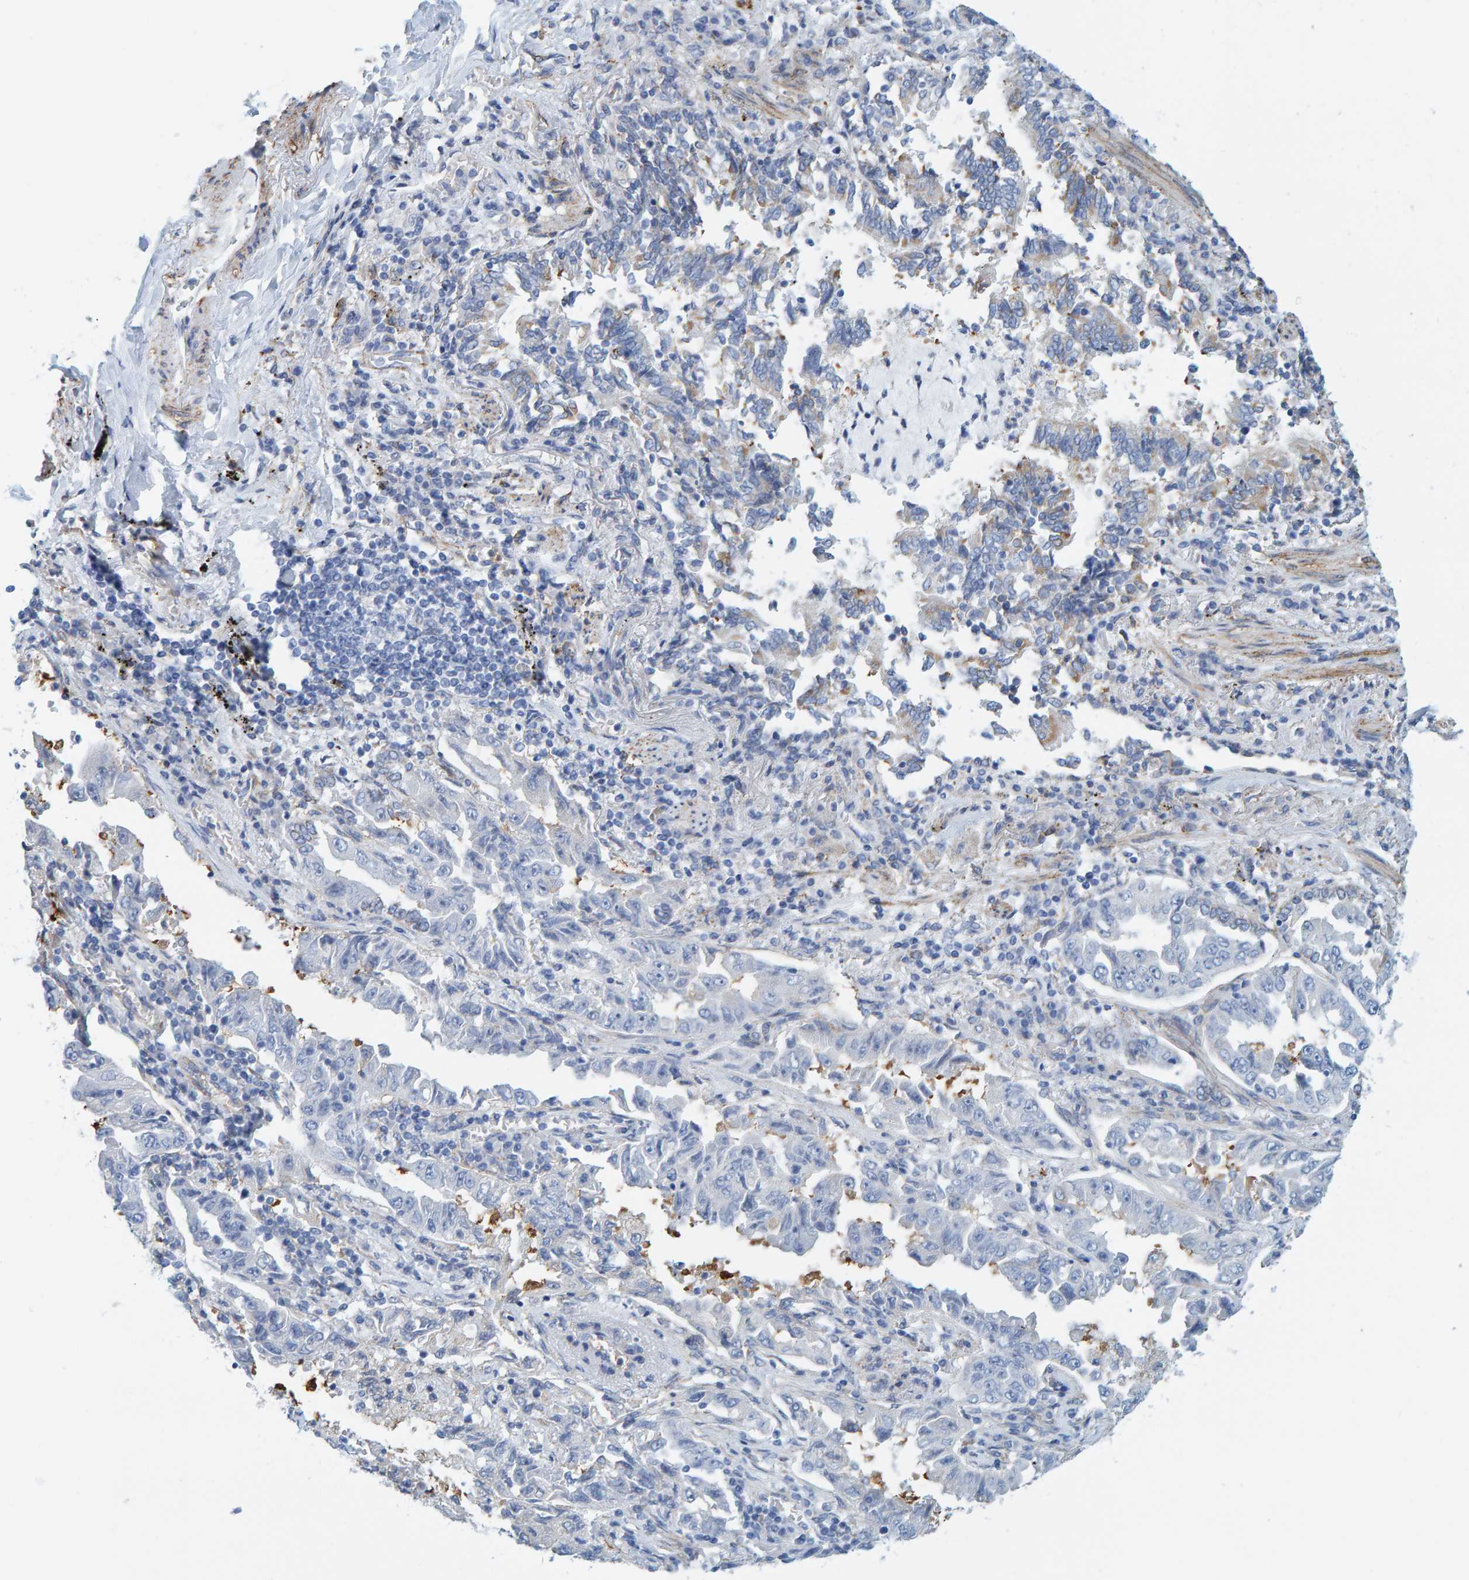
{"staining": {"intensity": "negative", "quantity": "none", "location": "none"}, "tissue": "lung cancer", "cell_type": "Tumor cells", "image_type": "cancer", "snomed": [{"axis": "morphology", "description": "Adenocarcinoma, NOS"}, {"axis": "topography", "description": "Lung"}], "caption": "High power microscopy histopathology image of an IHC histopathology image of lung cancer (adenocarcinoma), revealing no significant staining in tumor cells. (DAB (3,3'-diaminobenzidine) immunohistochemistry, high magnification).", "gene": "MAP1B", "patient": {"sex": "female", "age": 51}}